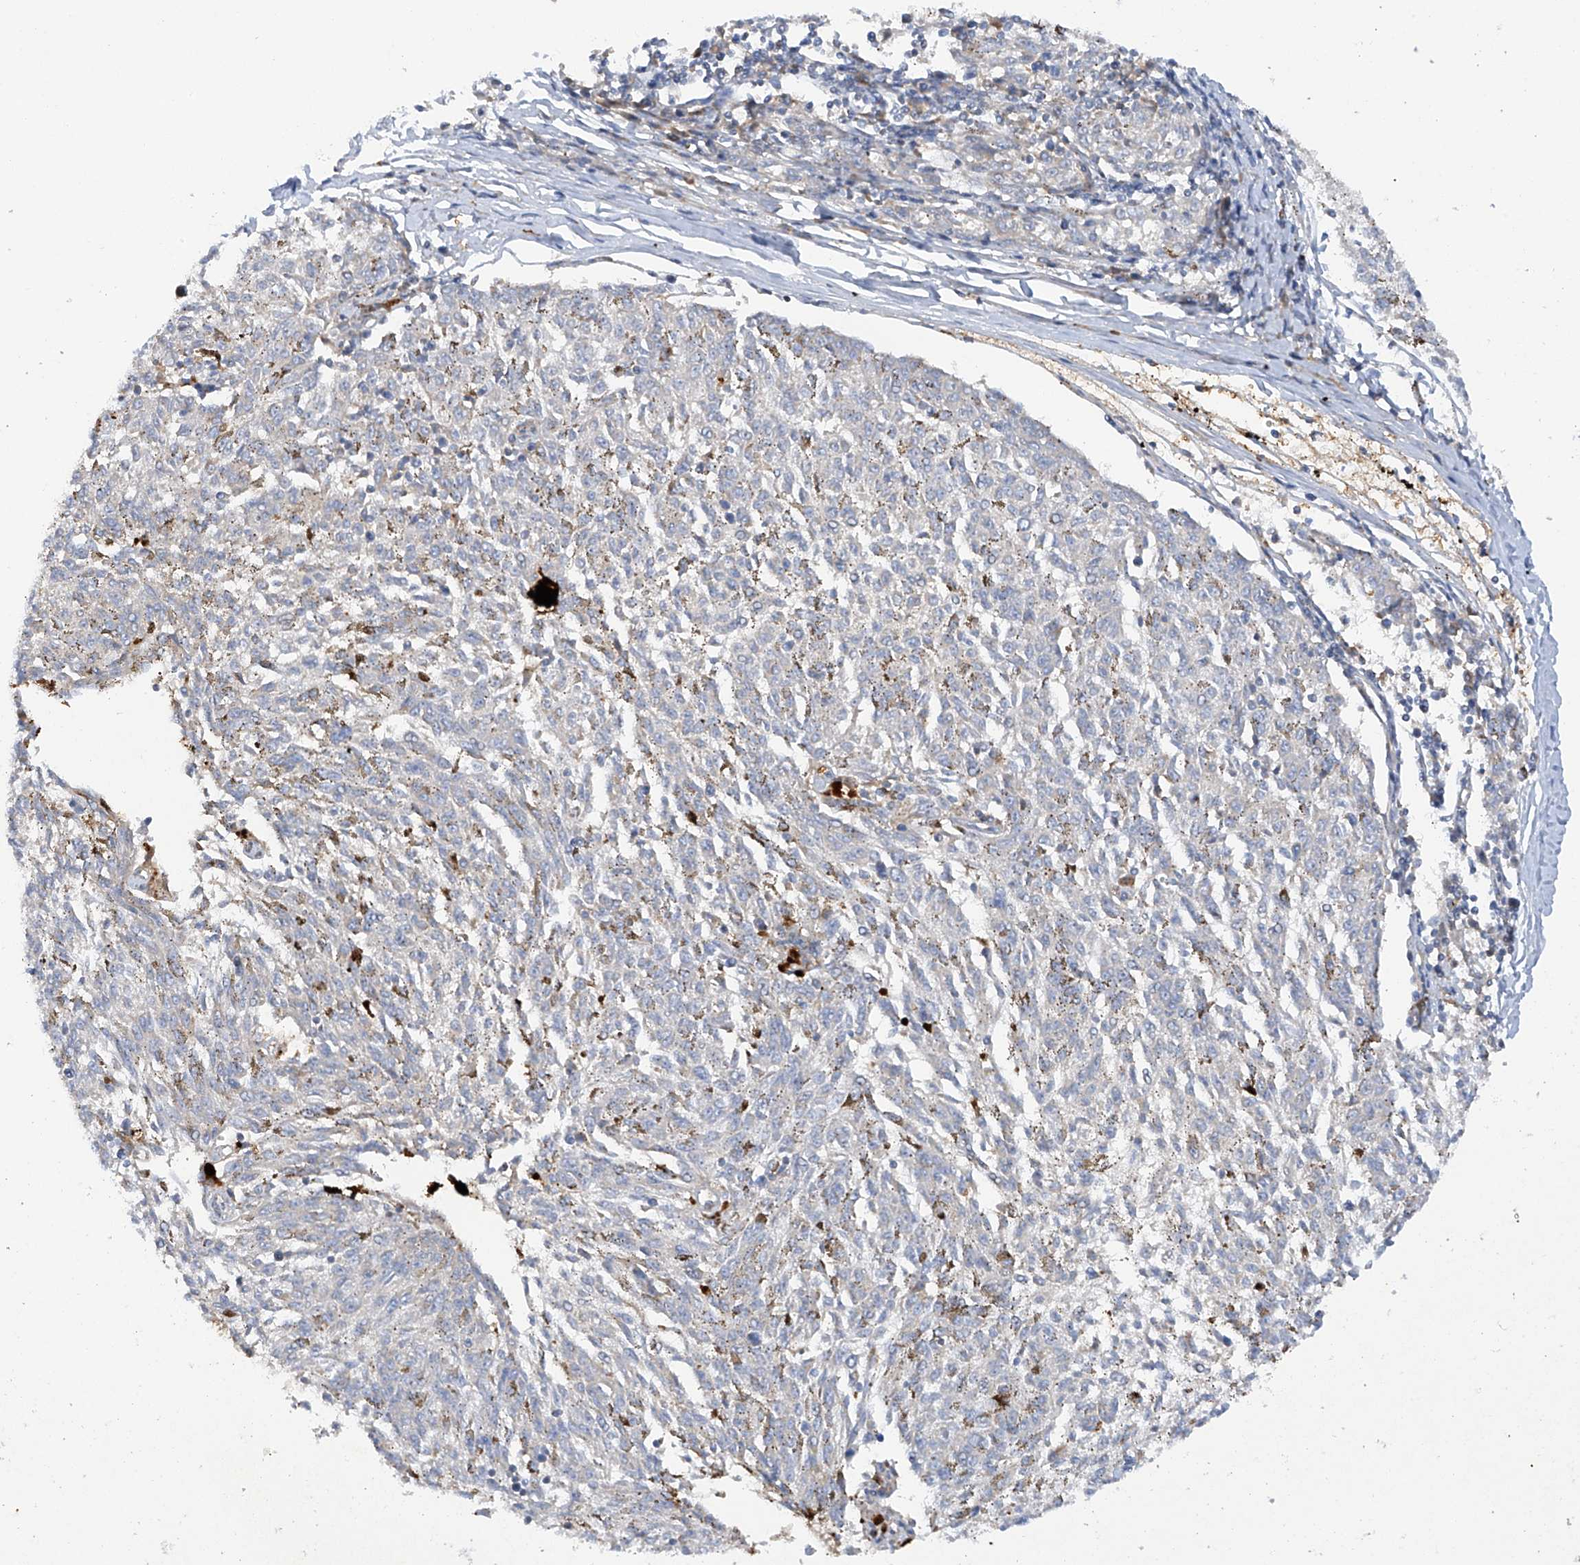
{"staining": {"intensity": "negative", "quantity": "none", "location": "none"}, "tissue": "melanoma", "cell_type": "Tumor cells", "image_type": "cancer", "snomed": [{"axis": "morphology", "description": "Malignant melanoma, NOS"}, {"axis": "topography", "description": "Skin"}], "caption": "DAB (3,3'-diaminobenzidine) immunohistochemical staining of human melanoma reveals no significant staining in tumor cells. (IHC, brightfield microscopy, high magnification).", "gene": "METTL18", "patient": {"sex": "female", "age": 72}}